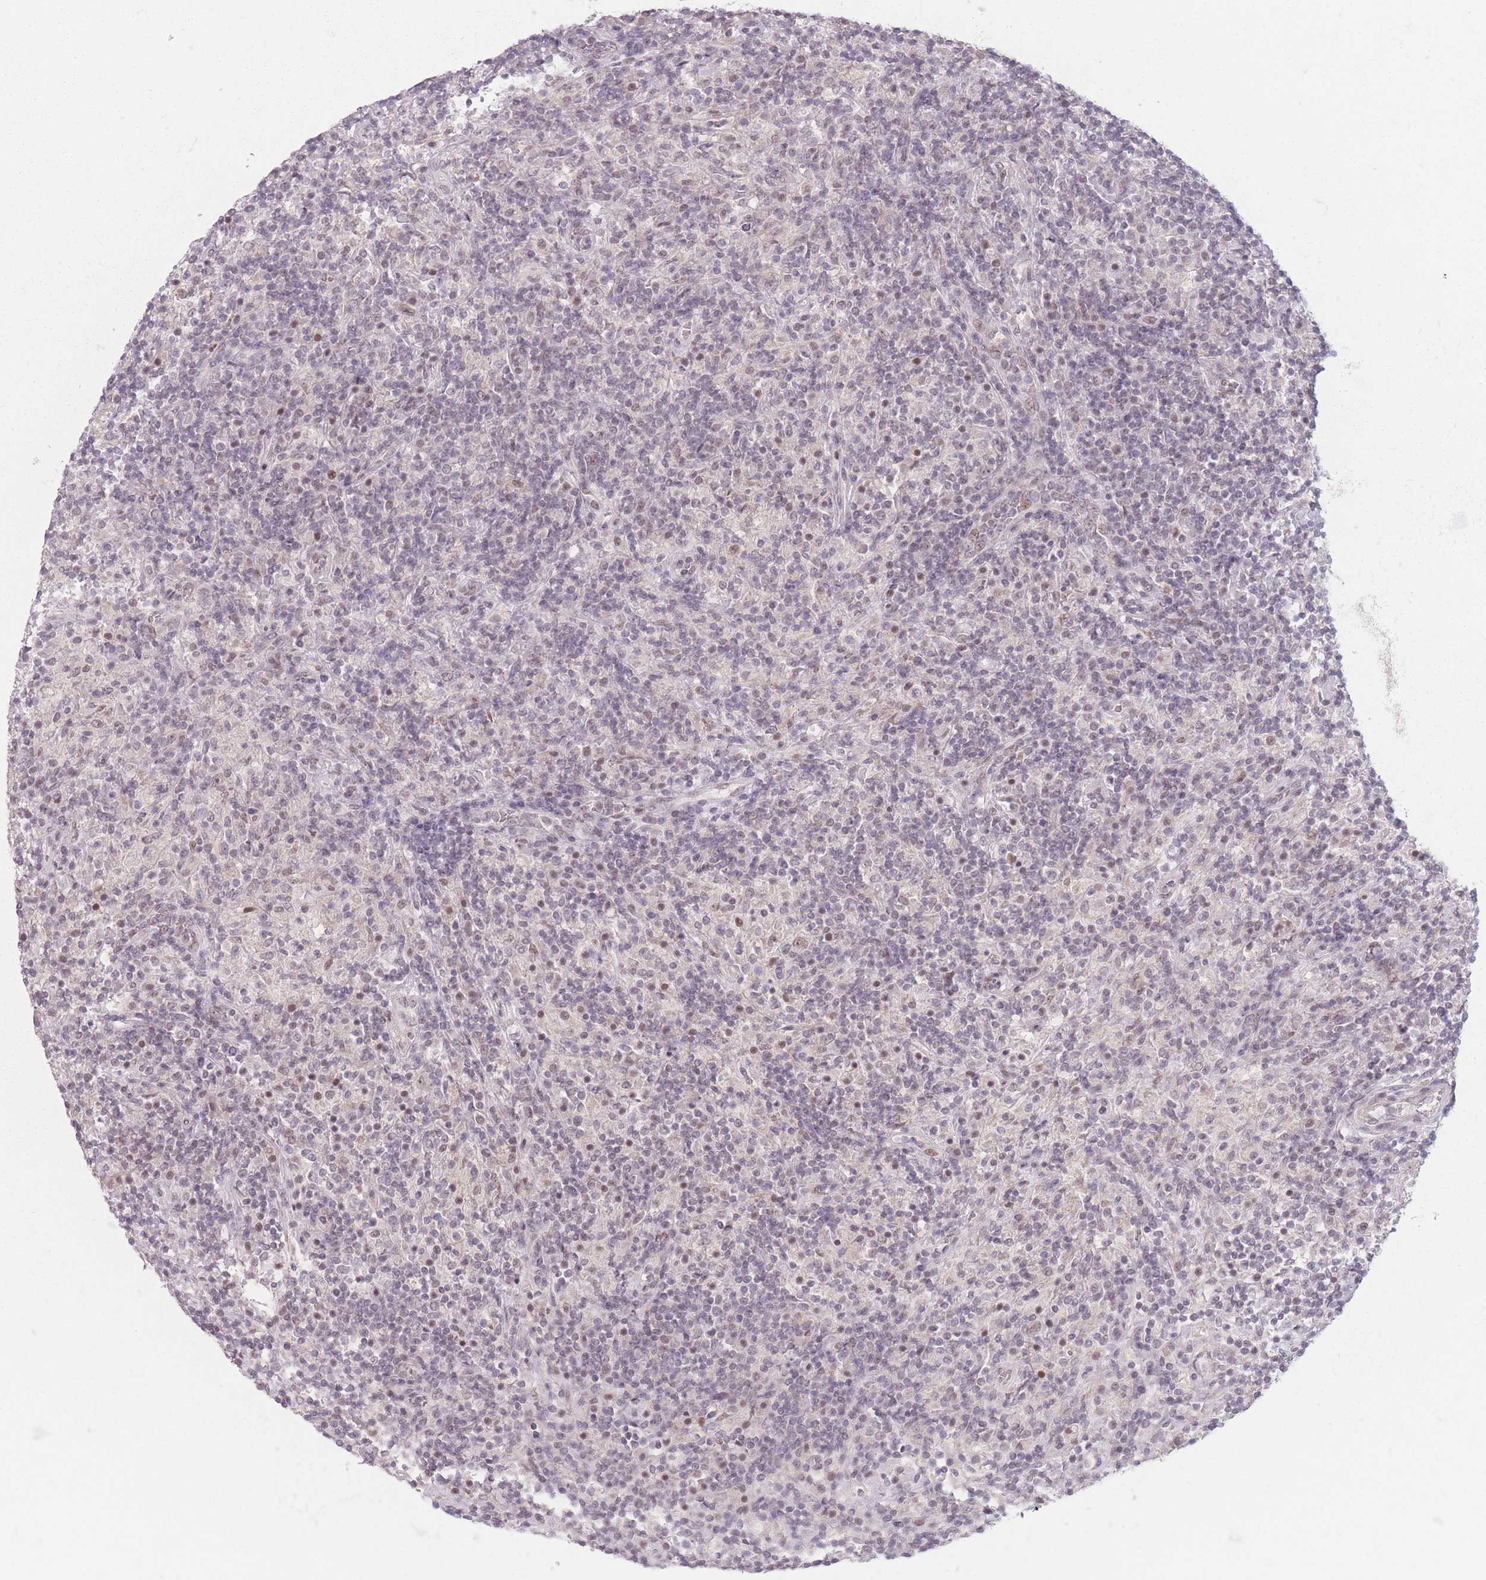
{"staining": {"intensity": "weak", "quantity": "<25%", "location": "nuclear"}, "tissue": "lymphoma", "cell_type": "Tumor cells", "image_type": "cancer", "snomed": [{"axis": "morphology", "description": "Hodgkin's disease, NOS"}, {"axis": "topography", "description": "Lymph node"}], "caption": "This photomicrograph is of lymphoma stained with immunohistochemistry to label a protein in brown with the nuclei are counter-stained blue. There is no staining in tumor cells. The staining is performed using DAB brown chromogen with nuclei counter-stained in using hematoxylin.", "gene": "OR10C1", "patient": {"sex": "male", "age": 70}}